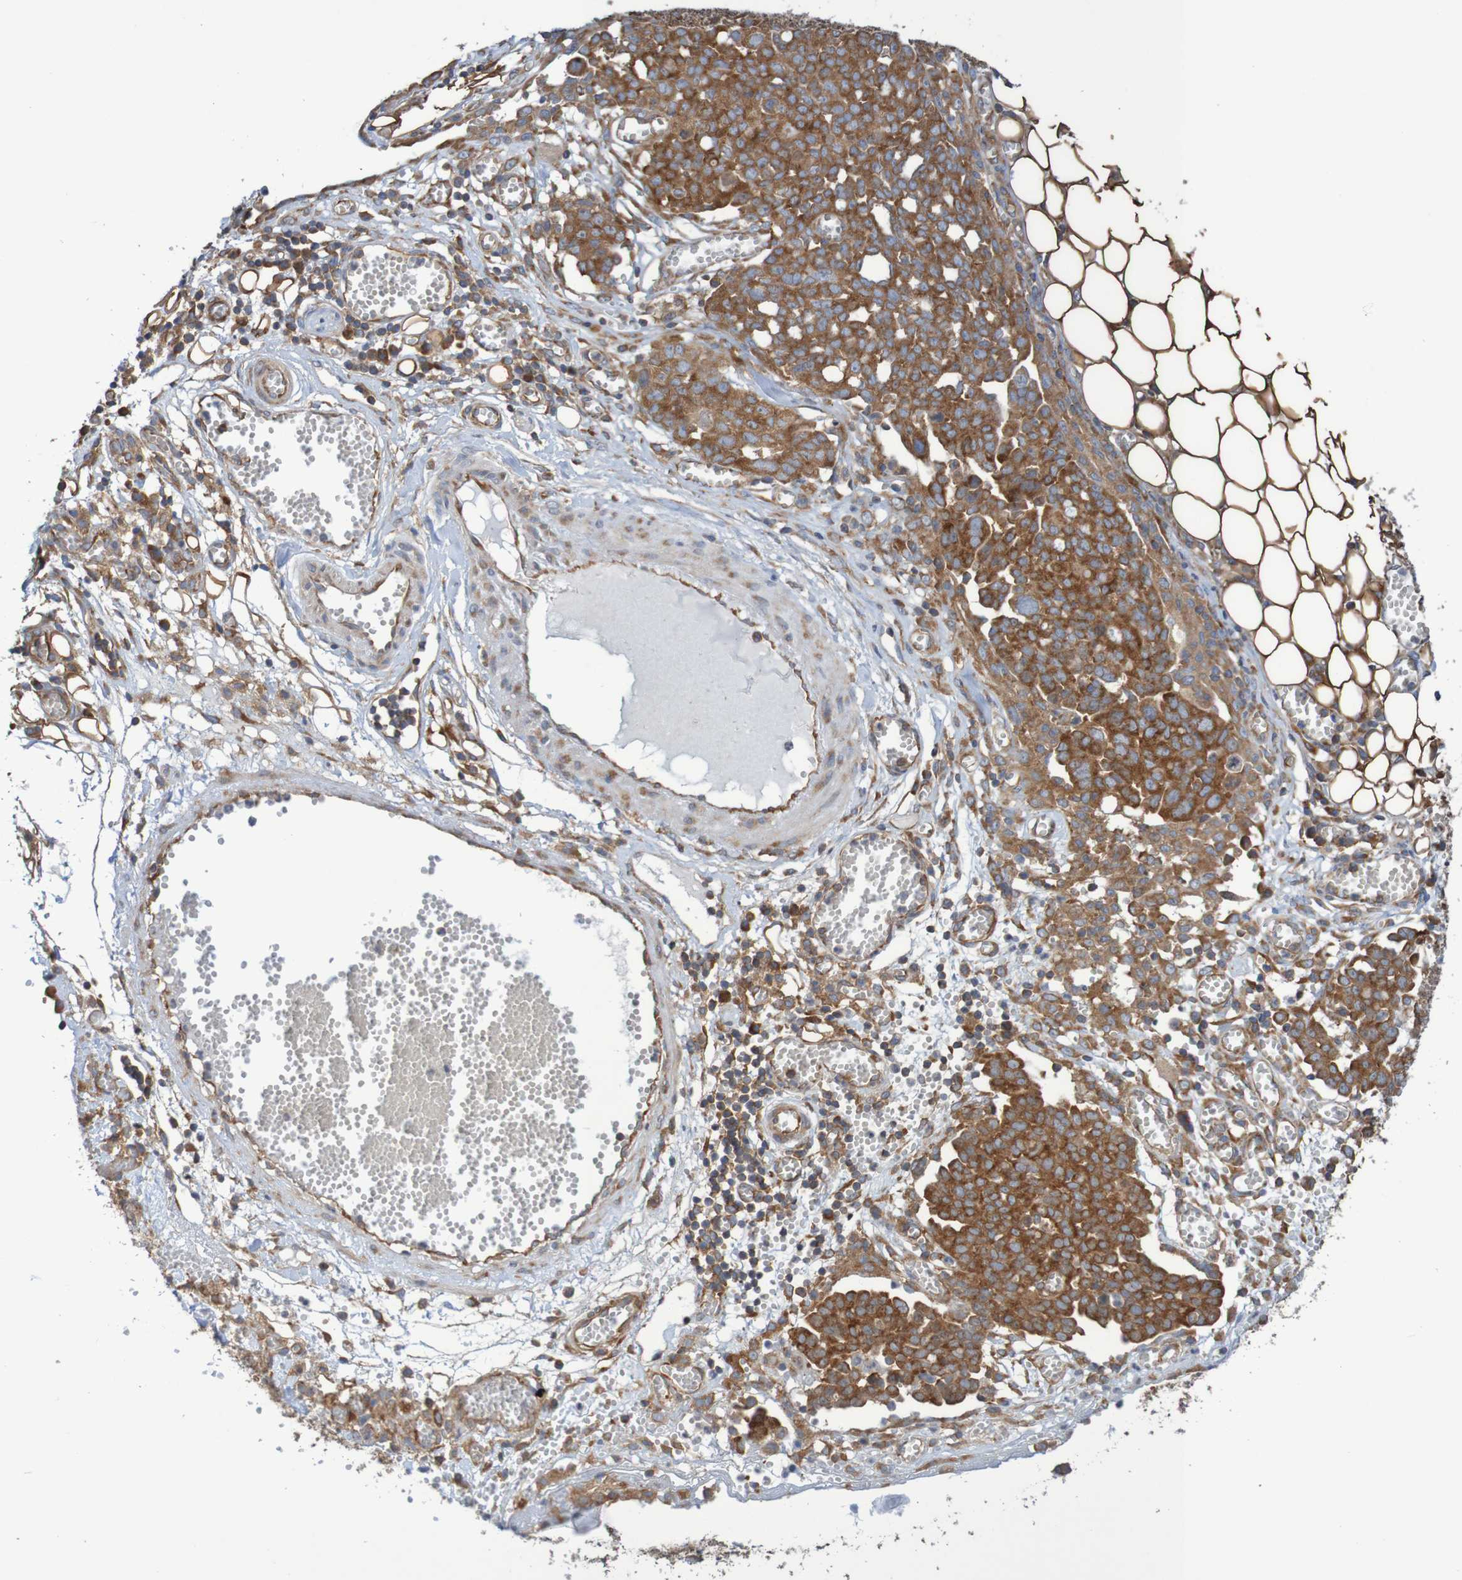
{"staining": {"intensity": "strong", "quantity": ">75%", "location": "cytoplasmic/membranous"}, "tissue": "ovarian cancer", "cell_type": "Tumor cells", "image_type": "cancer", "snomed": [{"axis": "morphology", "description": "Cystadenocarcinoma, serous, NOS"}, {"axis": "topography", "description": "Soft tissue"}, {"axis": "topography", "description": "Ovary"}], "caption": "A histopathology image of human serous cystadenocarcinoma (ovarian) stained for a protein displays strong cytoplasmic/membranous brown staining in tumor cells.", "gene": "LRRC47", "patient": {"sex": "female", "age": 57}}